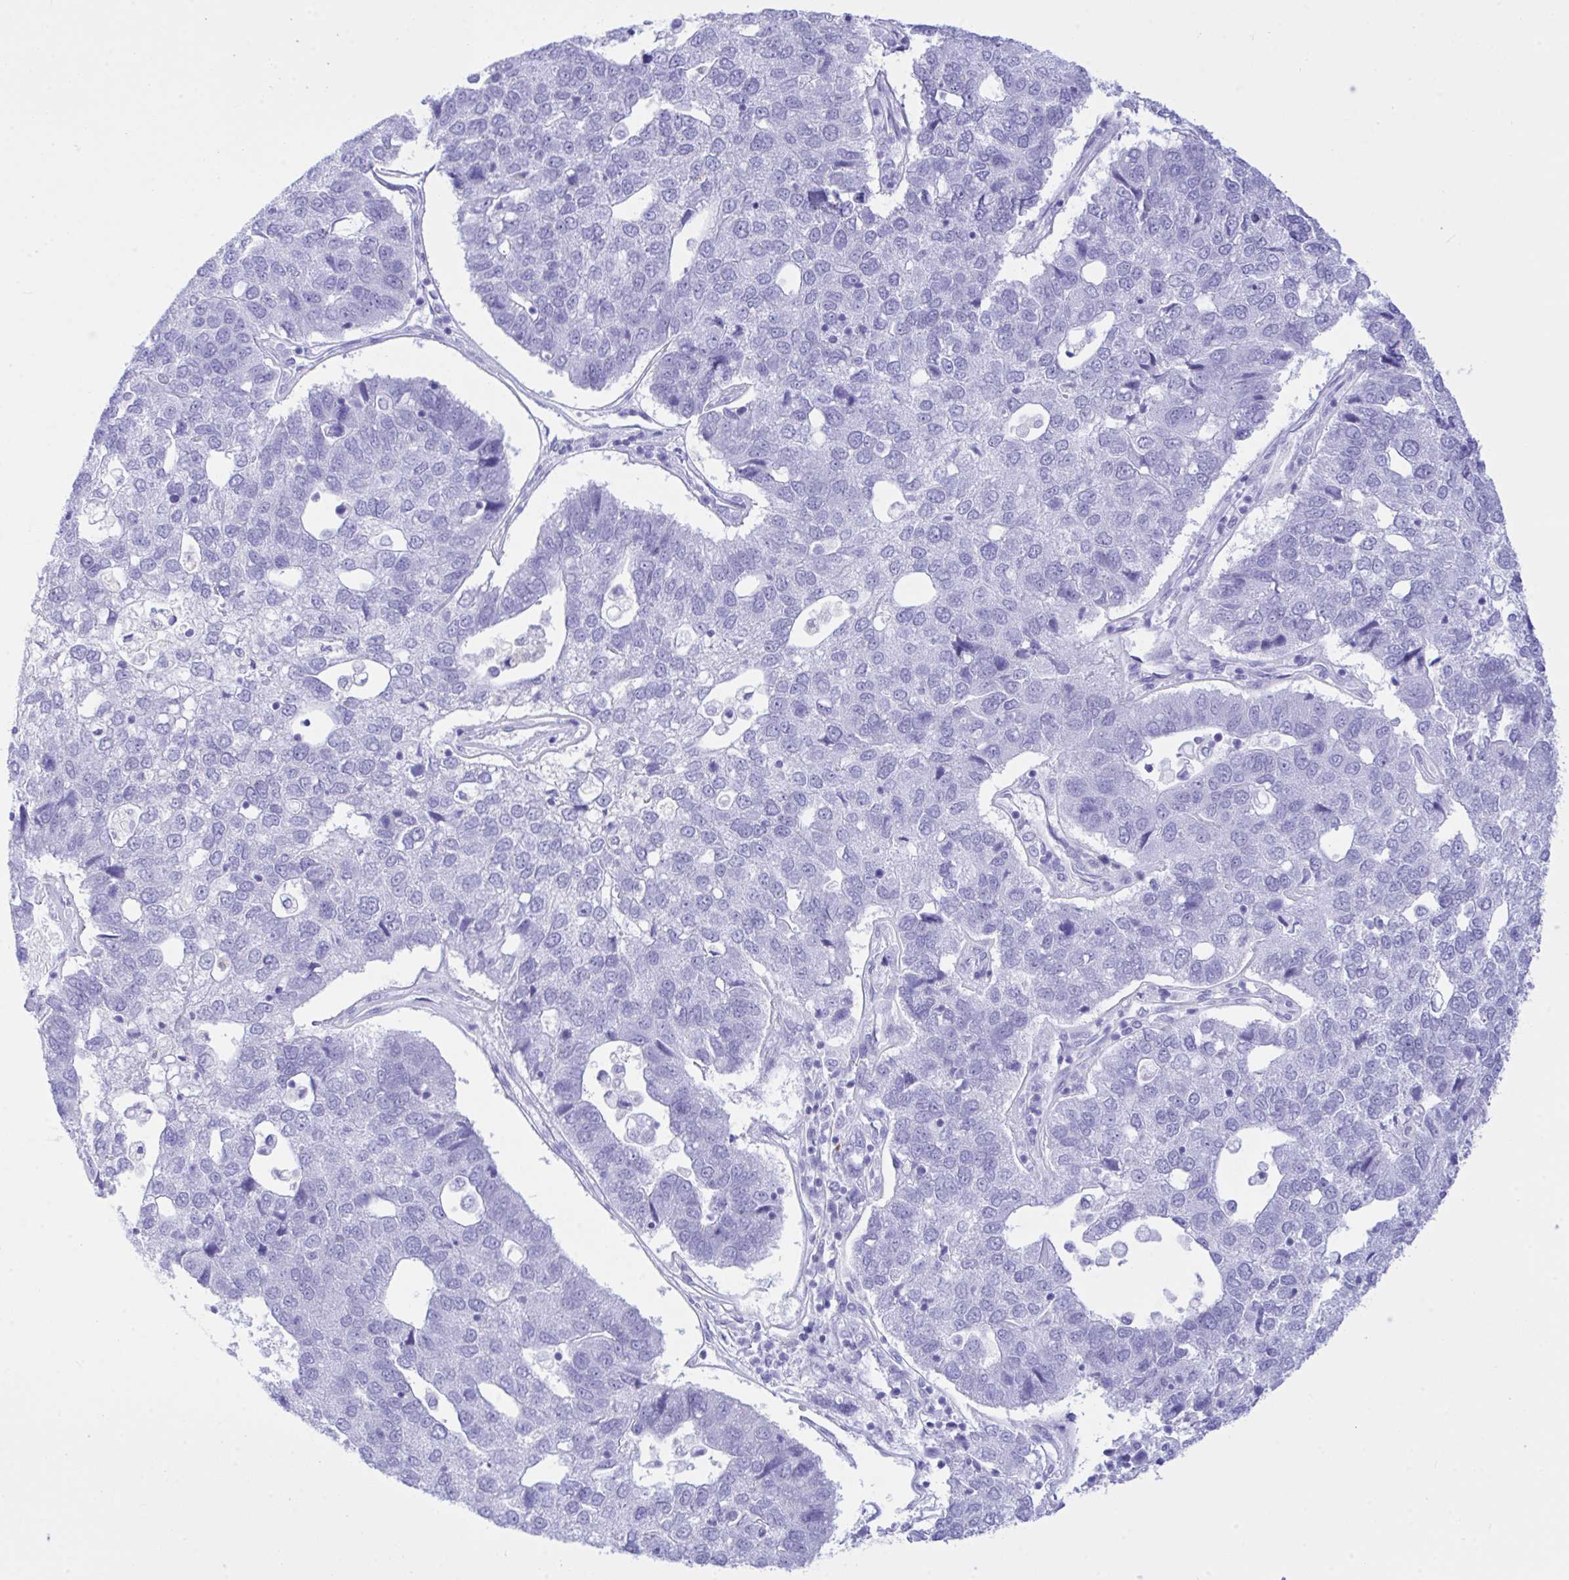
{"staining": {"intensity": "negative", "quantity": "none", "location": "none"}, "tissue": "pancreatic cancer", "cell_type": "Tumor cells", "image_type": "cancer", "snomed": [{"axis": "morphology", "description": "Adenocarcinoma, NOS"}, {"axis": "topography", "description": "Pancreas"}], "caption": "Tumor cells are negative for protein expression in human adenocarcinoma (pancreatic).", "gene": "SELENOV", "patient": {"sex": "female", "age": 61}}